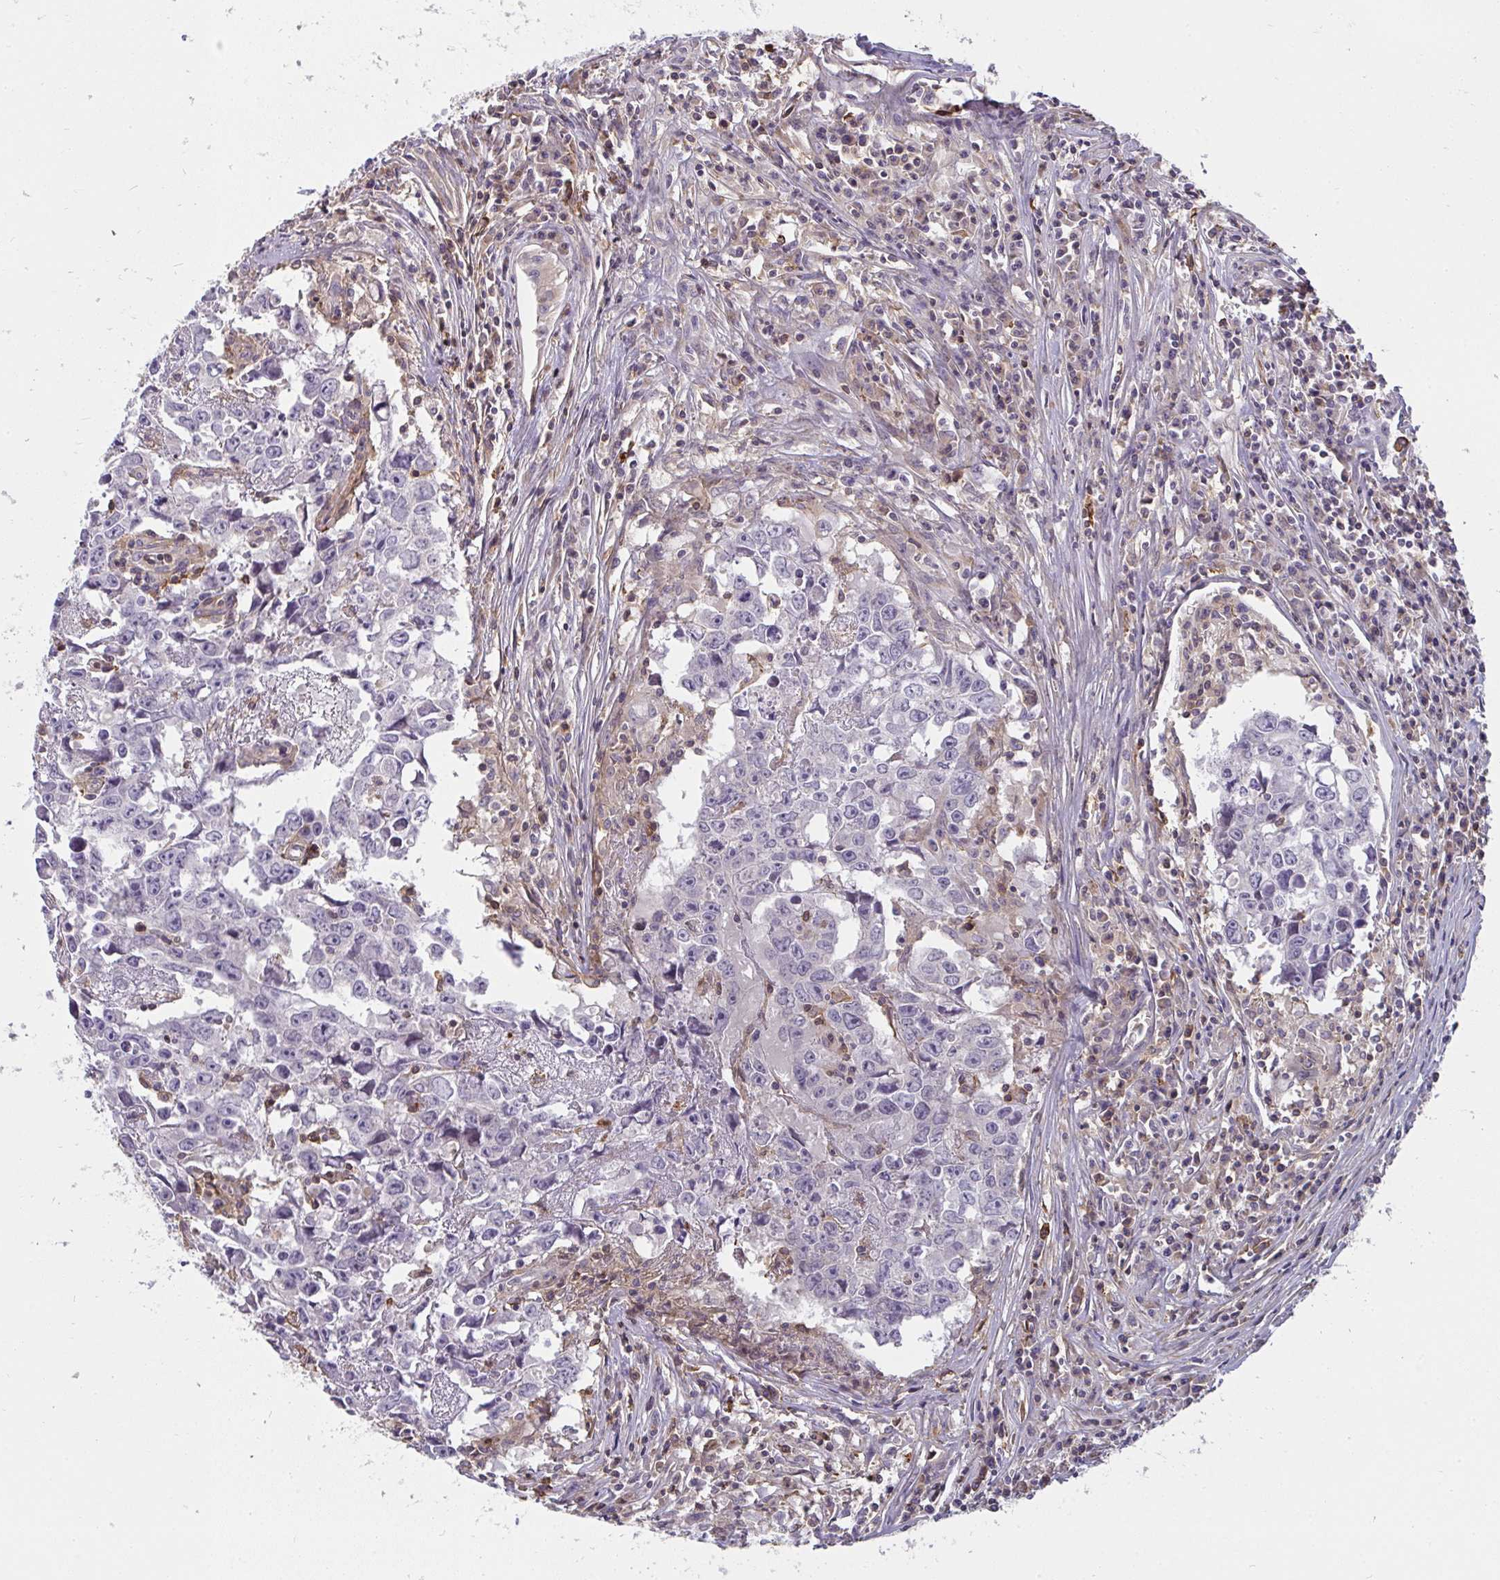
{"staining": {"intensity": "negative", "quantity": "none", "location": "none"}, "tissue": "testis cancer", "cell_type": "Tumor cells", "image_type": "cancer", "snomed": [{"axis": "morphology", "description": "Carcinoma, Embryonal, NOS"}, {"axis": "topography", "description": "Testis"}], "caption": "The micrograph demonstrates no staining of tumor cells in testis cancer (embryonal carcinoma).", "gene": "CSF3R", "patient": {"sex": "male", "age": 22}}